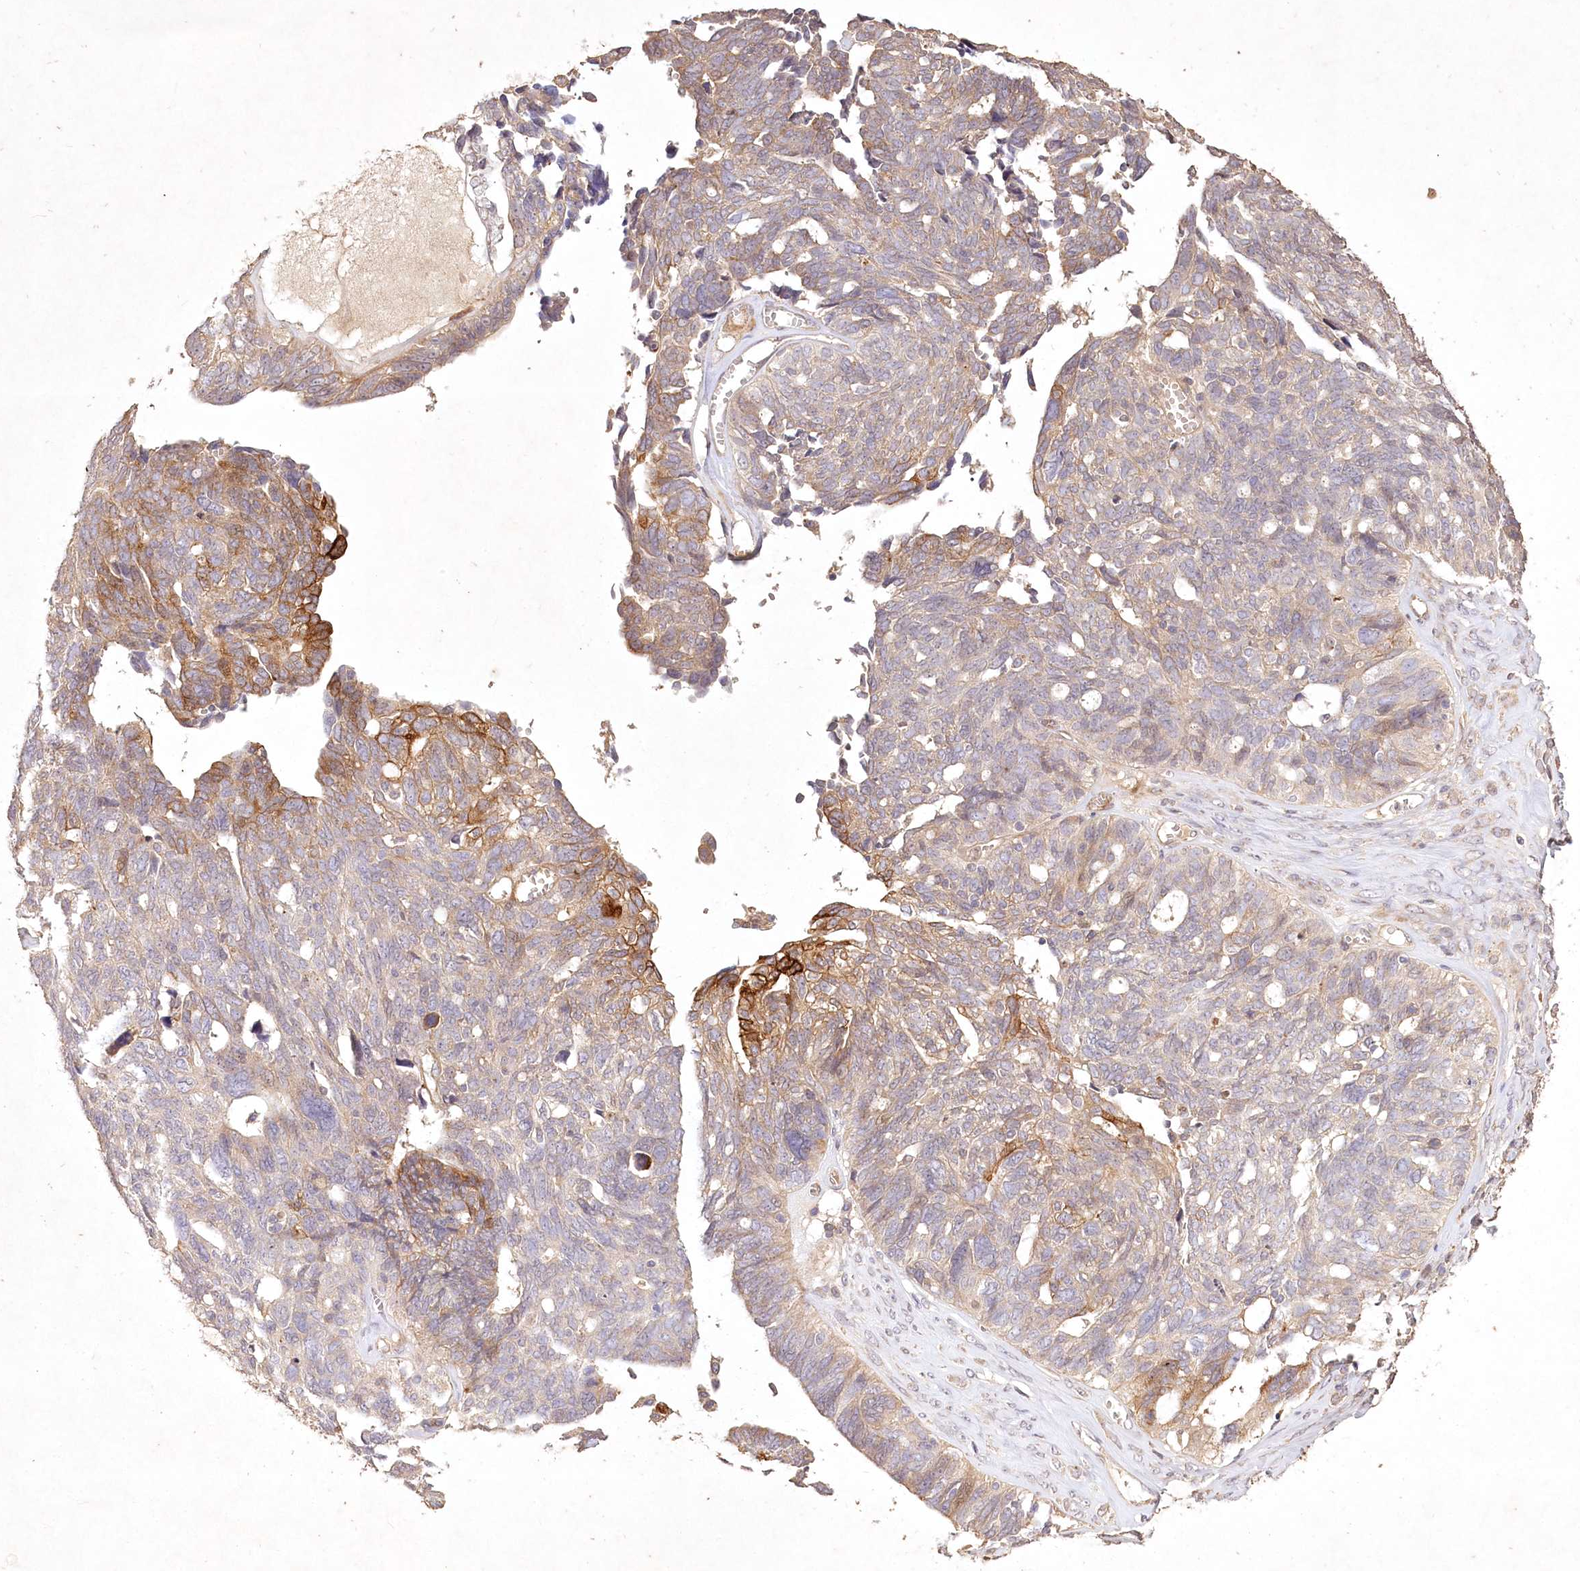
{"staining": {"intensity": "strong", "quantity": "<25%", "location": "cytoplasmic/membranous"}, "tissue": "ovarian cancer", "cell_type": "Tumor cells", "image_type": "cancer", "snomed": [{"axis": "morphology", "description": "Cystadenocarcinoma, serous, NOS"}, {"axis": "topography", "description": "Ovary"}], "caption": "Strong cytoplasmic/membranous staining is present in approximately <25% of tumor cells in serous cystadenocarcinoma (ovarian). Ihc stains the protein of interest in brown and the nuclei are stained blue.", "gene": "IRAK1BP1", "patient": {"sex": "female", "age": 79}}